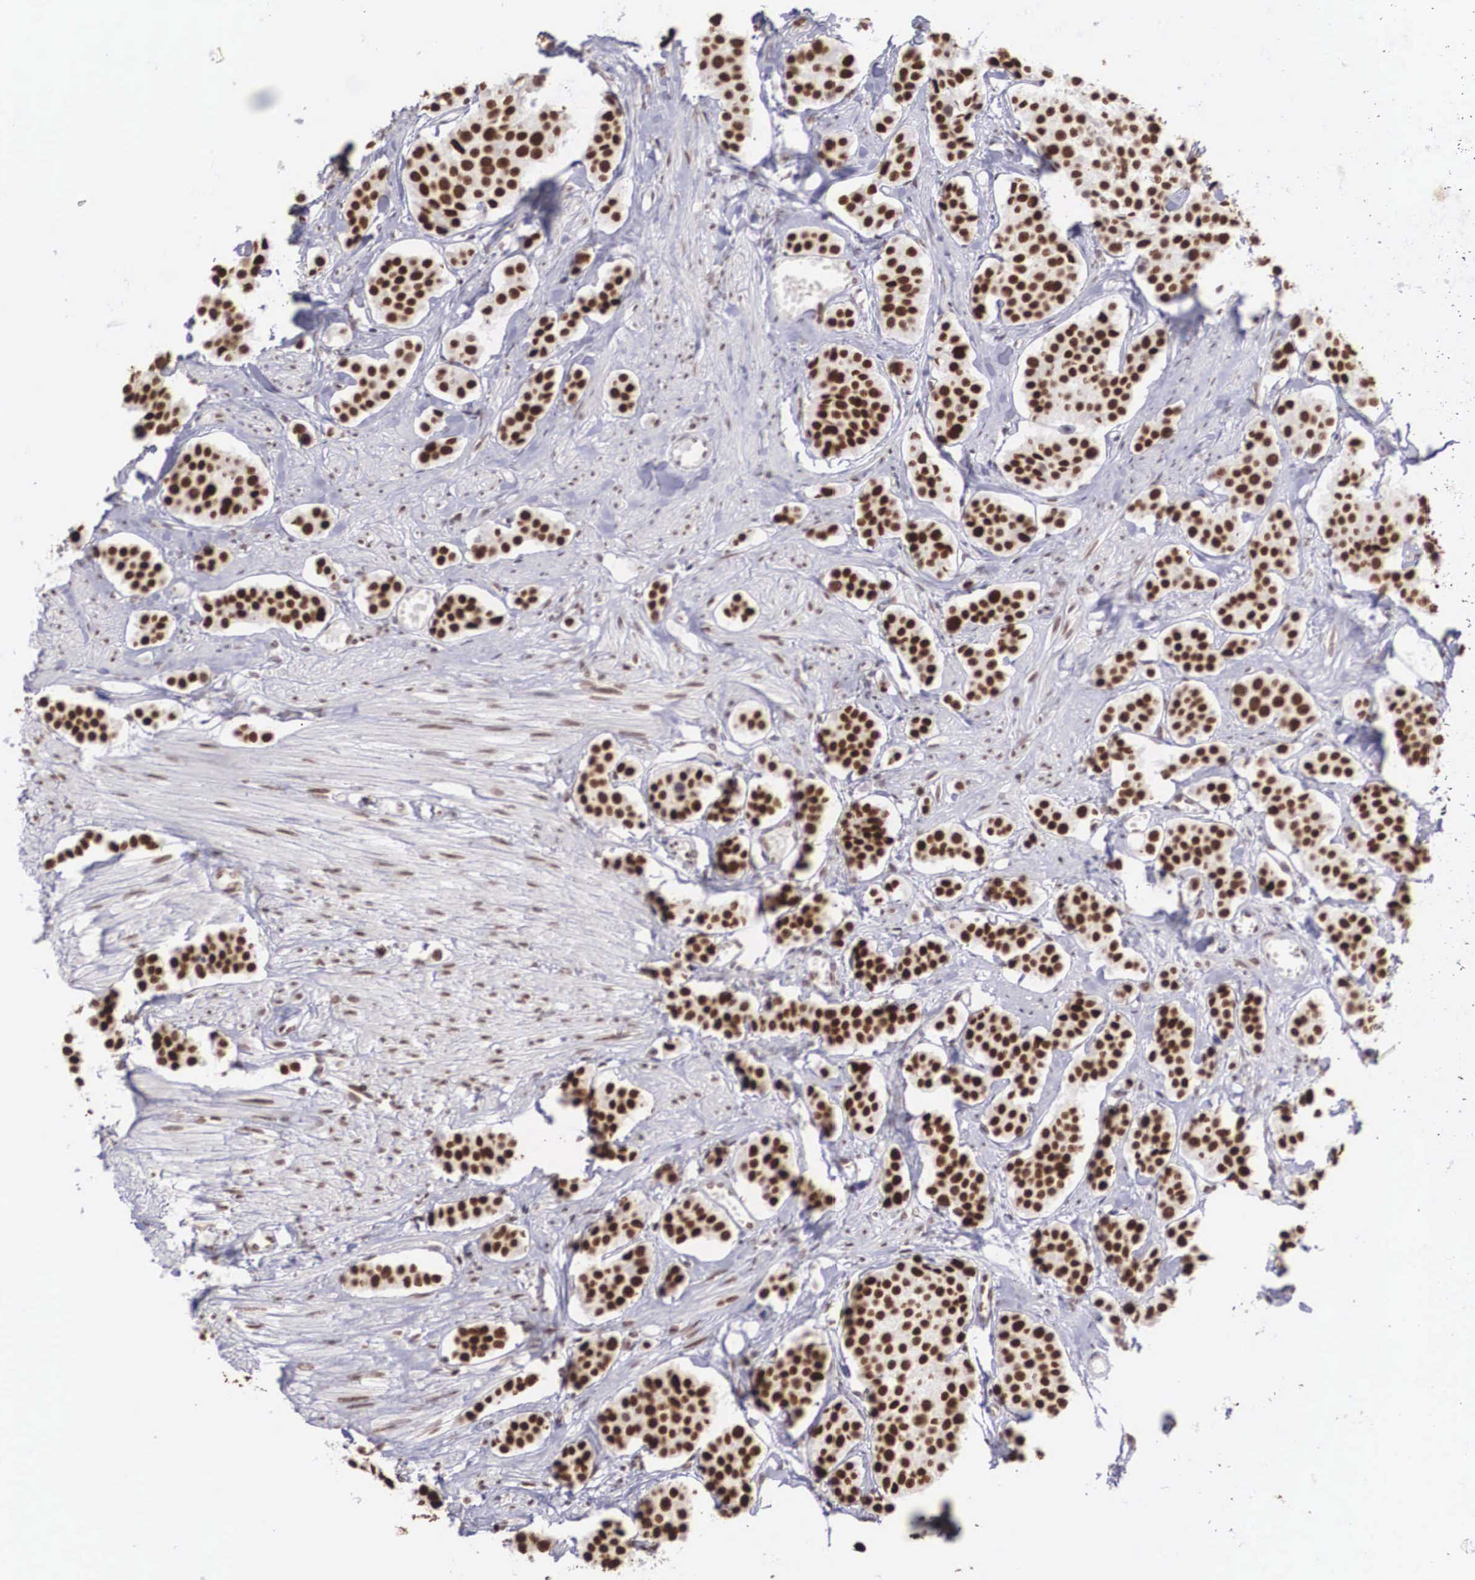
{"staining": {"intensity": "strong", "quantity": ">75%", "location": "nuclear"}, "tissue": "carcinoid", "cell_type": "Tumor cells", "image_type": "cancer", "snomed": [{"axis": "morphology", "description": "Carcinoid, malignant, NOS"}, {"axis": "topography", "description": "Small intestine"}], "caption": "Carcinoid (malignant) stained with a brown dye reveals strong nuclear positive positivity in about >75% of tumor cells.", "gene": "HMGN5", "patient": {"sex": "male", "age": 60}}